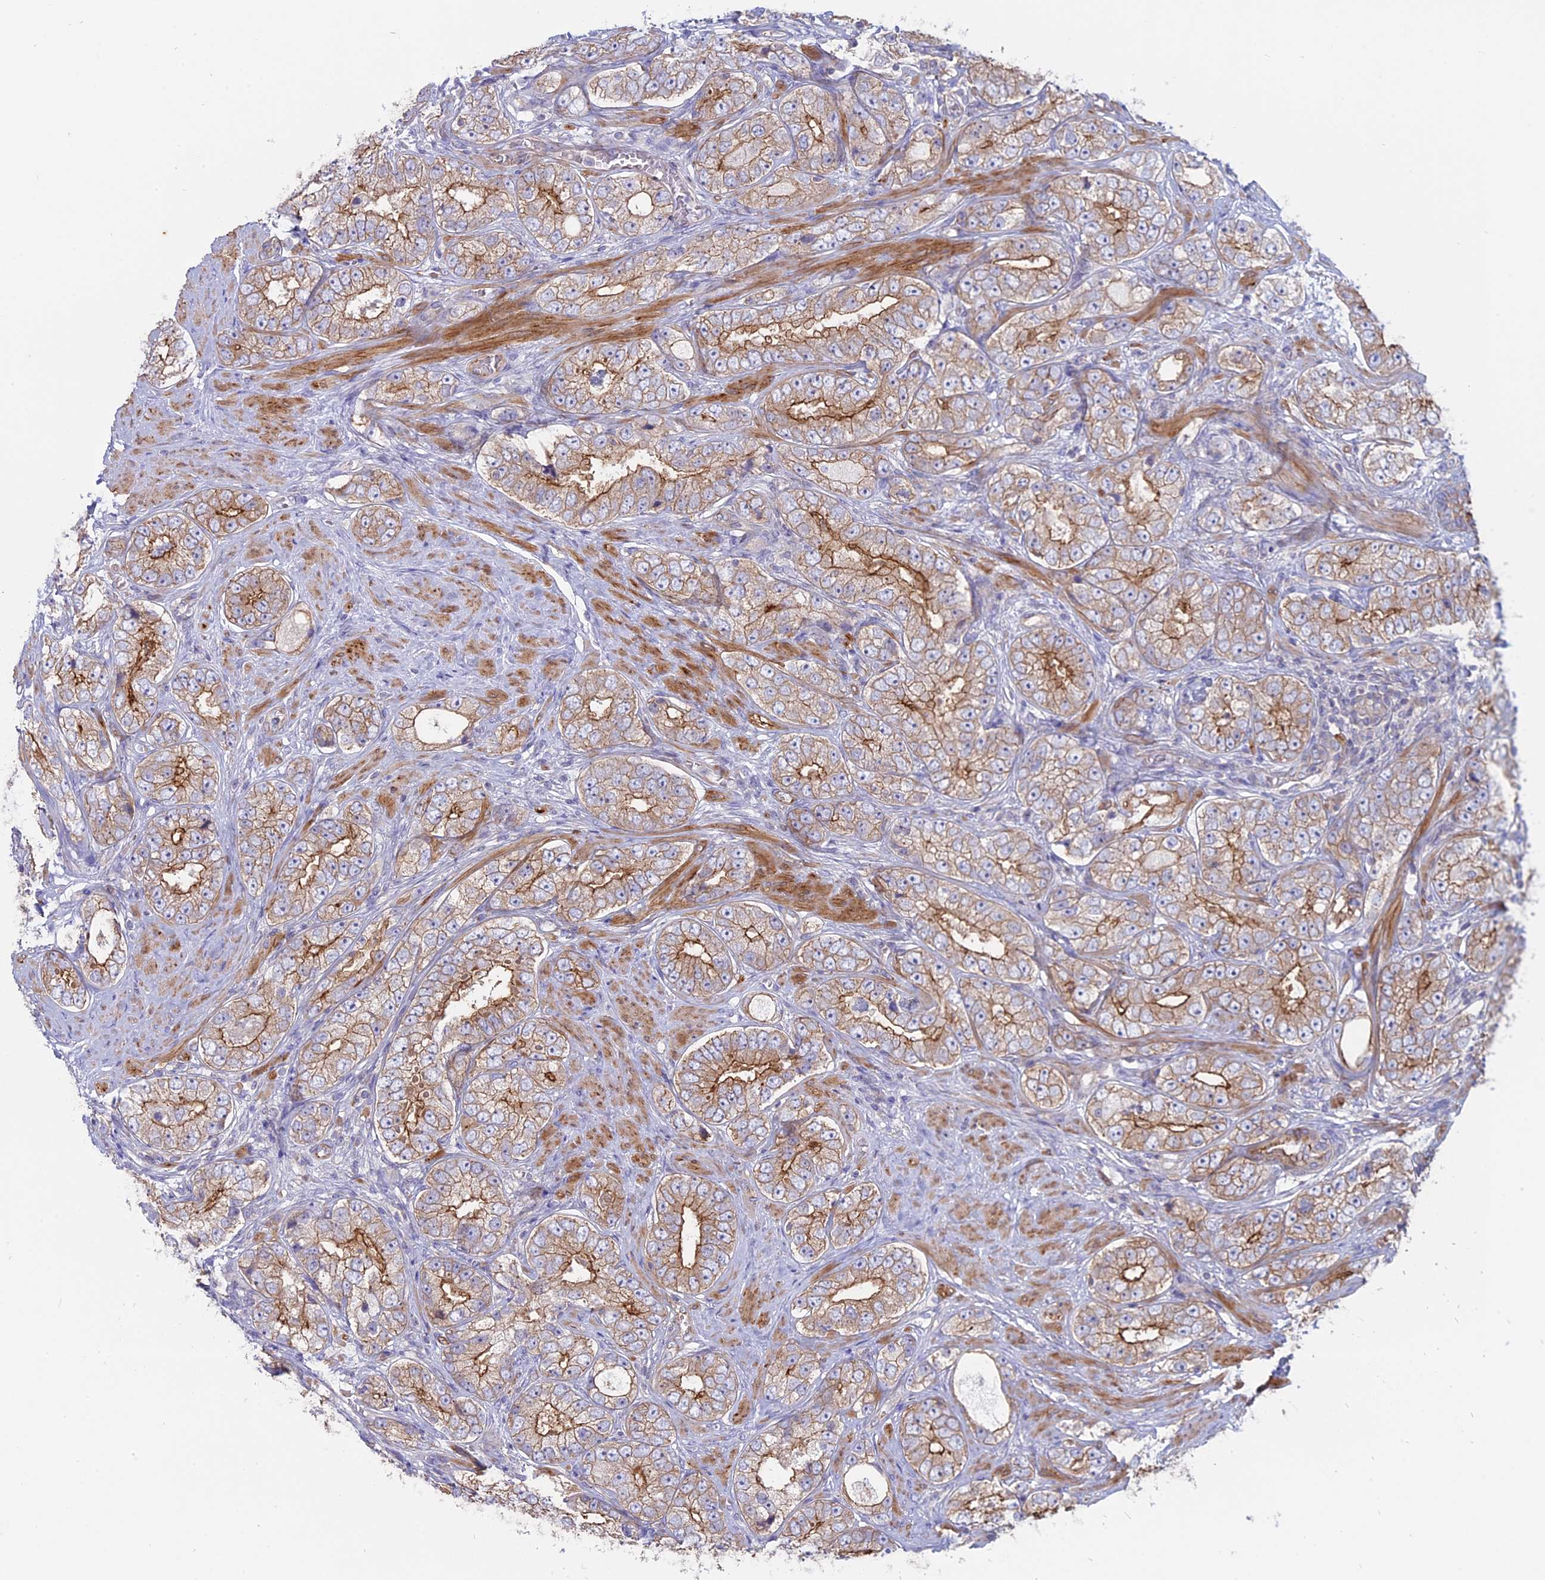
{"staining": {"intensity": "moderate", "quantity": ">75%", "location": "cytoplasmic/membranous"}, "tissue": "prostate cancer", "cell_type": "Tumor cells", "image_type": "cancer", "snomed": [{"axis": "morphology", "description": "Adenocarcinoma, High grade"}, {"axis": "topography", "description": "Prostate"}], "caption": "A micrograph of human prostate cancer stained for a protein reveals moderate cytoplasmic/membranous brown staining in tumor cells.", "gene": "MYO5B", "patient": {"sex": "male", "age": 56}}